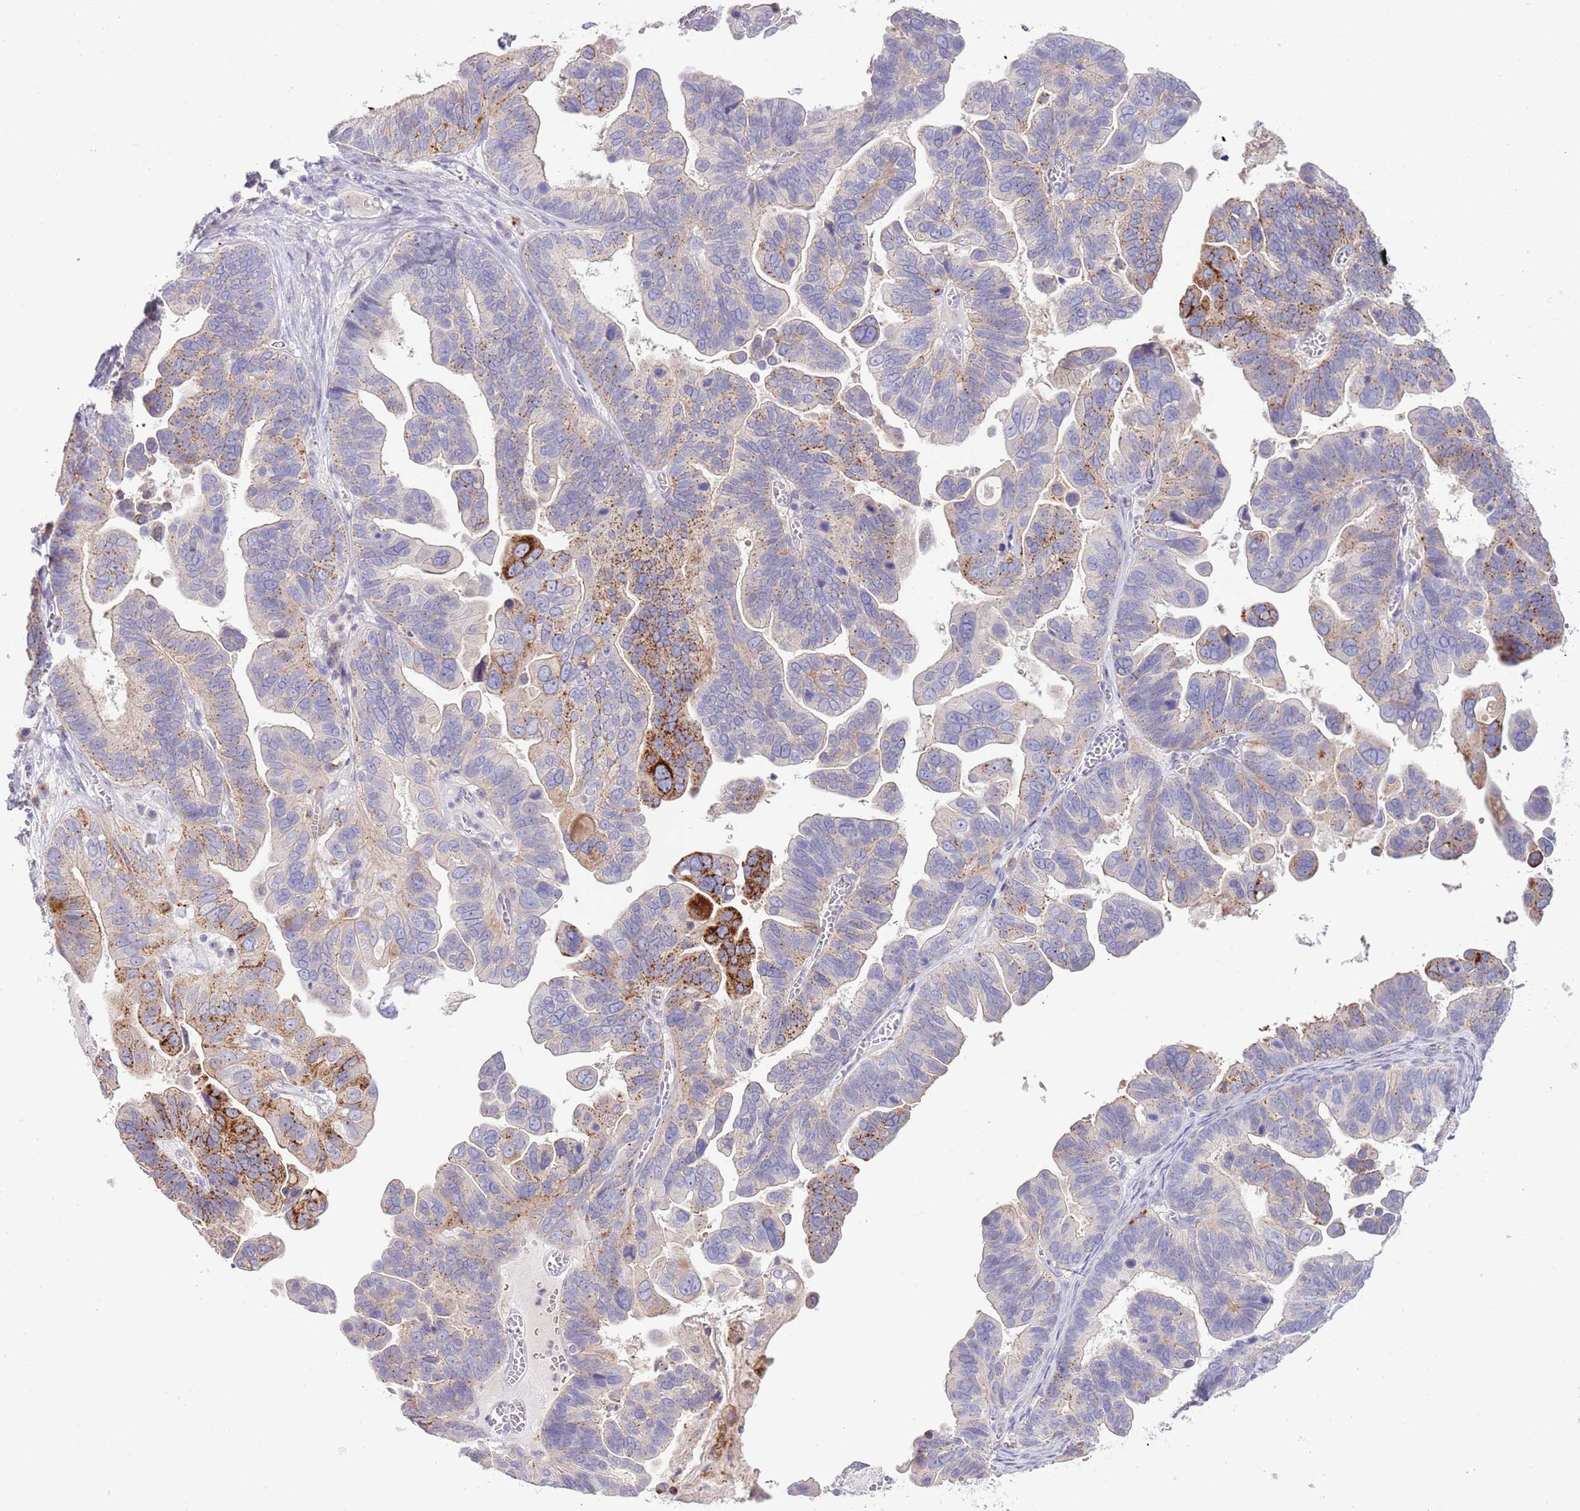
{"staining": {"intensity": "strong", "quantity": "<25%", "location": "cytoplasmic/membranous"}, "tissue": "ovarian cancer", "cell_type": "Tumor cells", "image_type": "cancer", "snomed": [{"axis": "morphology", "description": "Cystadenocarcinoma, serous, NOS"}, {"axis": "topography", "description": "Ovary"}], "caption": "Immunohistochemistry micrograph of ovarian serous cystadenocarcinoma stained for a protein (brown), which exhibits medium levels of strong cytoplasmic/membranous staining in approximately <25% of tumor cells.", "gene": "ABHD17A", "patient": {"sex": "female", "age": 56}}